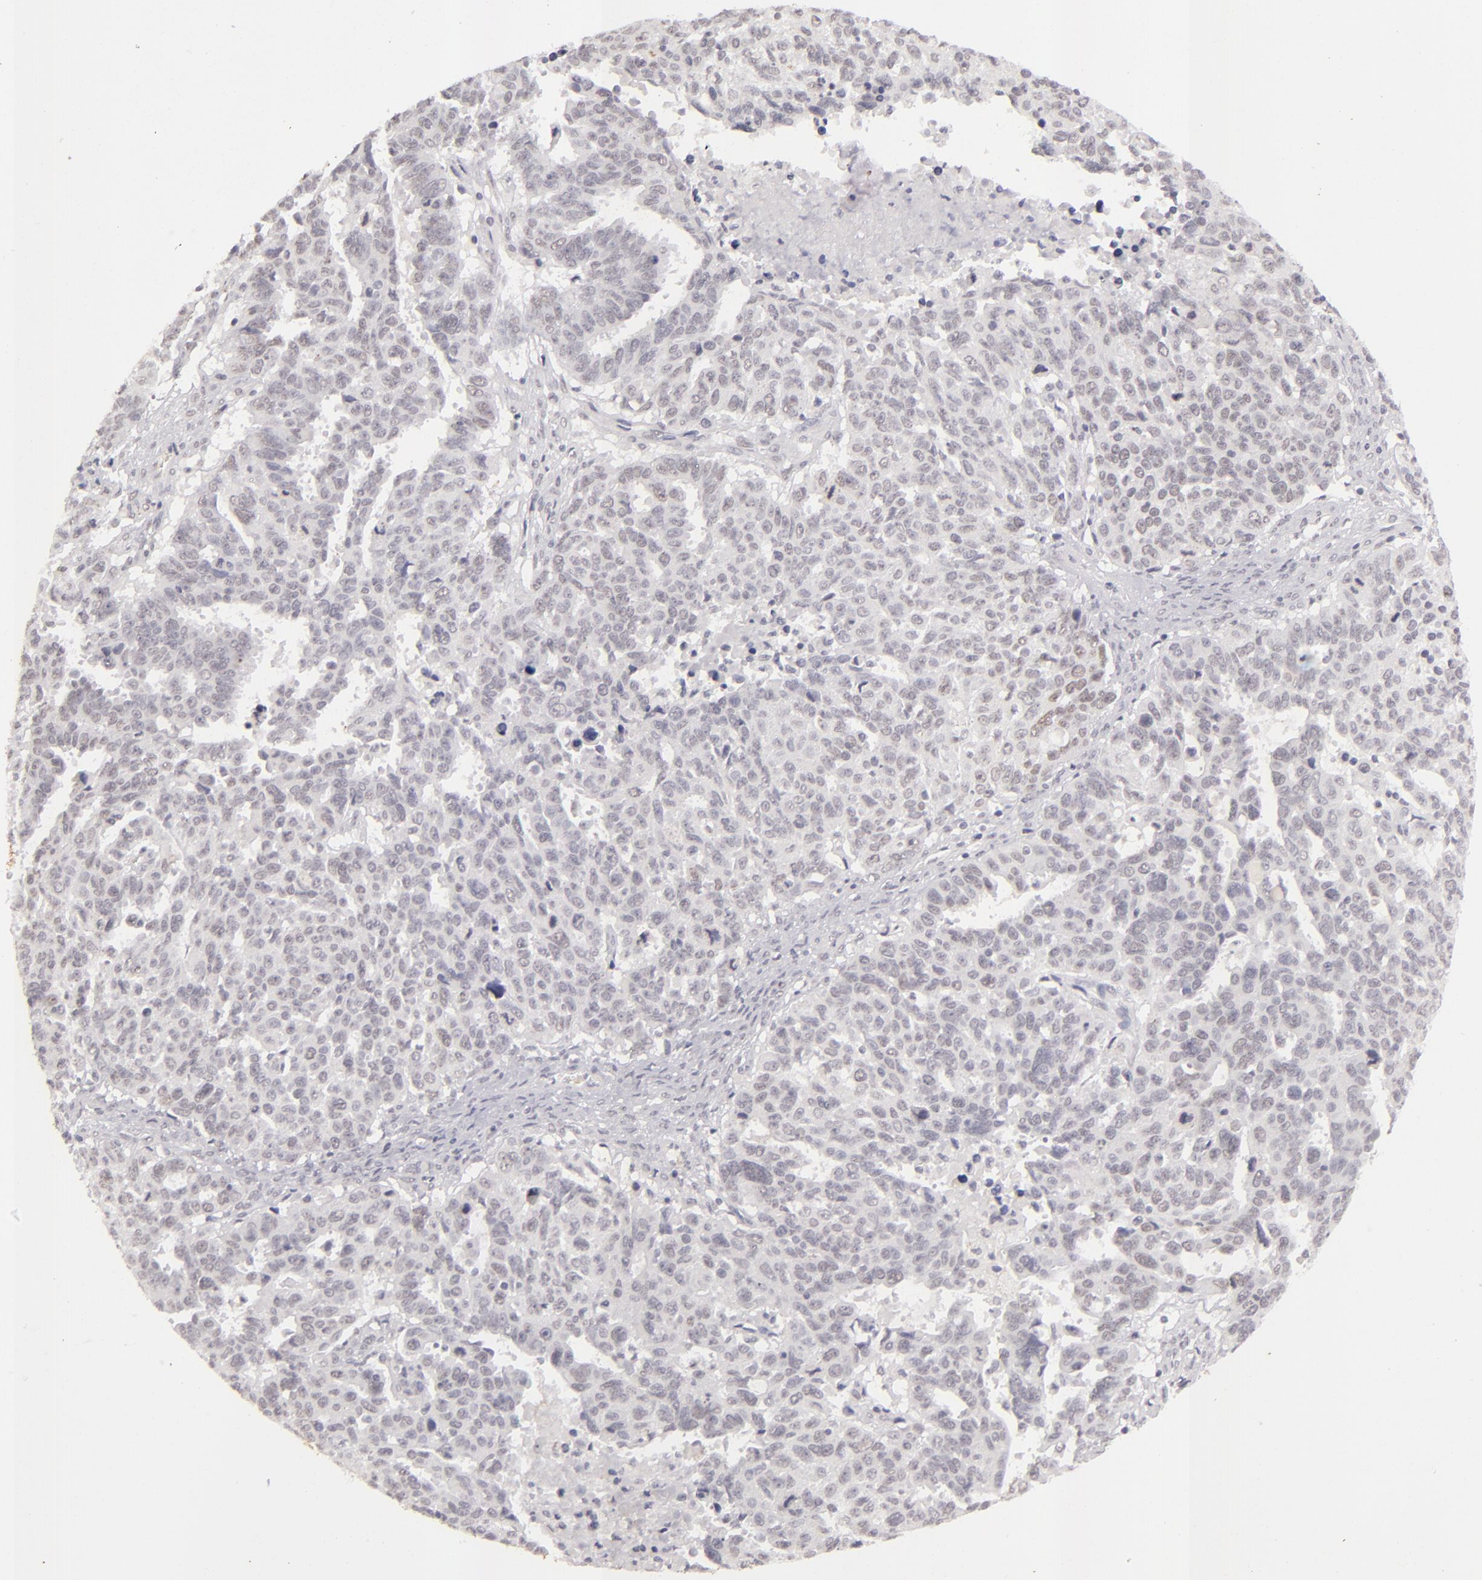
{"staining": {"intensity": "negative", "quantity": "none", "location": "none"}, "tissue": "ovarian cancer", "cell_type": "Tumor cells", "image_type": "cancer", "snomed": [{"axis": "morphology", "description": "Carcinoma, endometroid"}, {"axis": "morphology", "description": "Cystadenocarcinoma, serous, NOS"}, {"axis": "topography", "description": "Ovary"}], "caption": "A high-resolution micrograph shows immunohistochemistry staining of endometroid carcinoma (ovarian), which exhibits no significant expression in tumor cells.", "gene": "CBX3", "patient": {"sex": "female", "age": 45}}